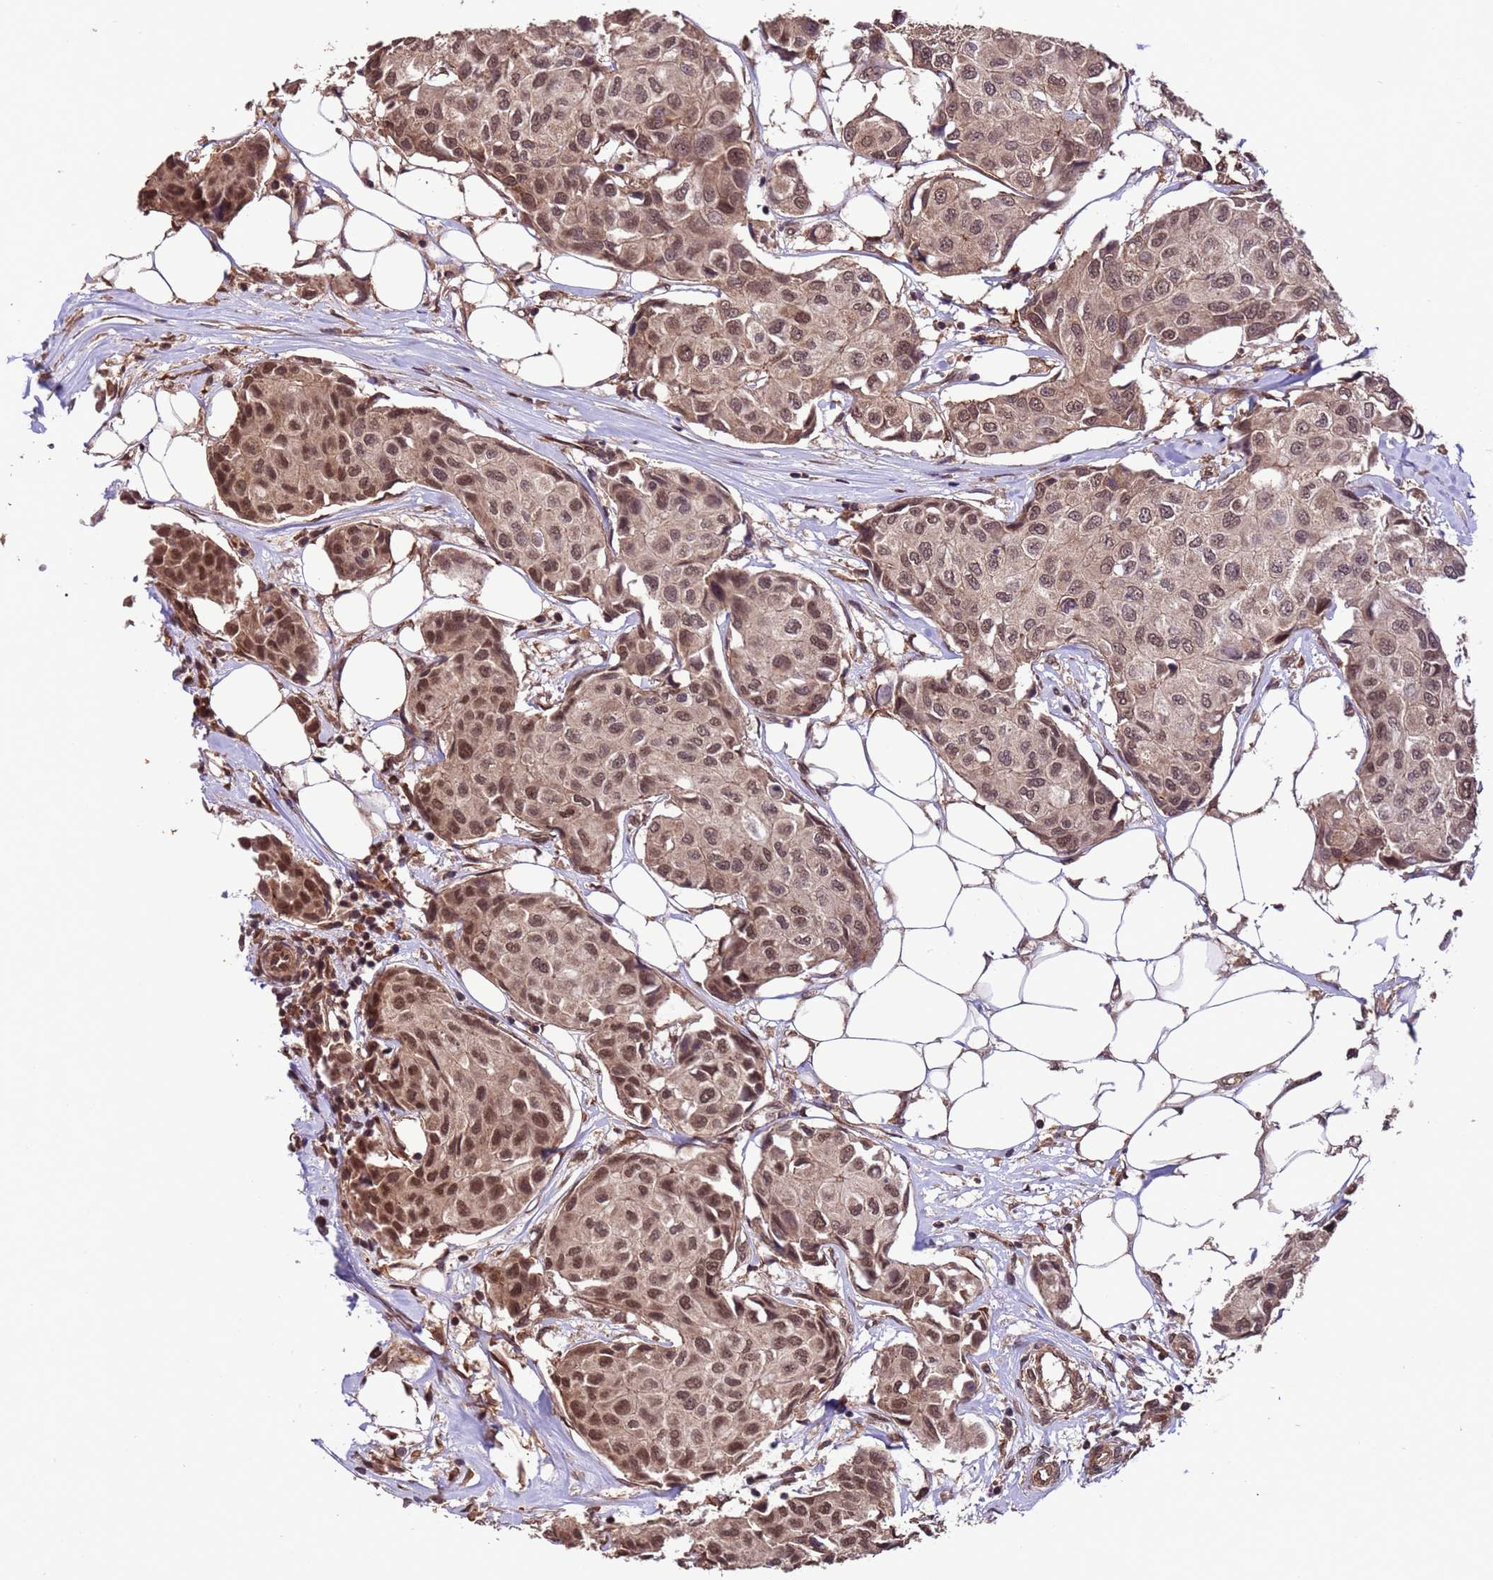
{"staining": {"intensity": "moderate", "quantity": ">75%", "location": "nuclear"}, "tissue": "breast cancer", "cell_type": "Tumor cells", "image_type": "cancer", "snomed": [{"axis": "morphology", "description": "Duct carcinoma"}, {"axis": "topography", "description": "Breast"}], "caption": "Intraductal carcinoma (breast) tissue displays moderate nuclear staining in approximately >75% of tumor cells", "gene": "VSTM4", "patient": {"sex": "female", "age": 80}}